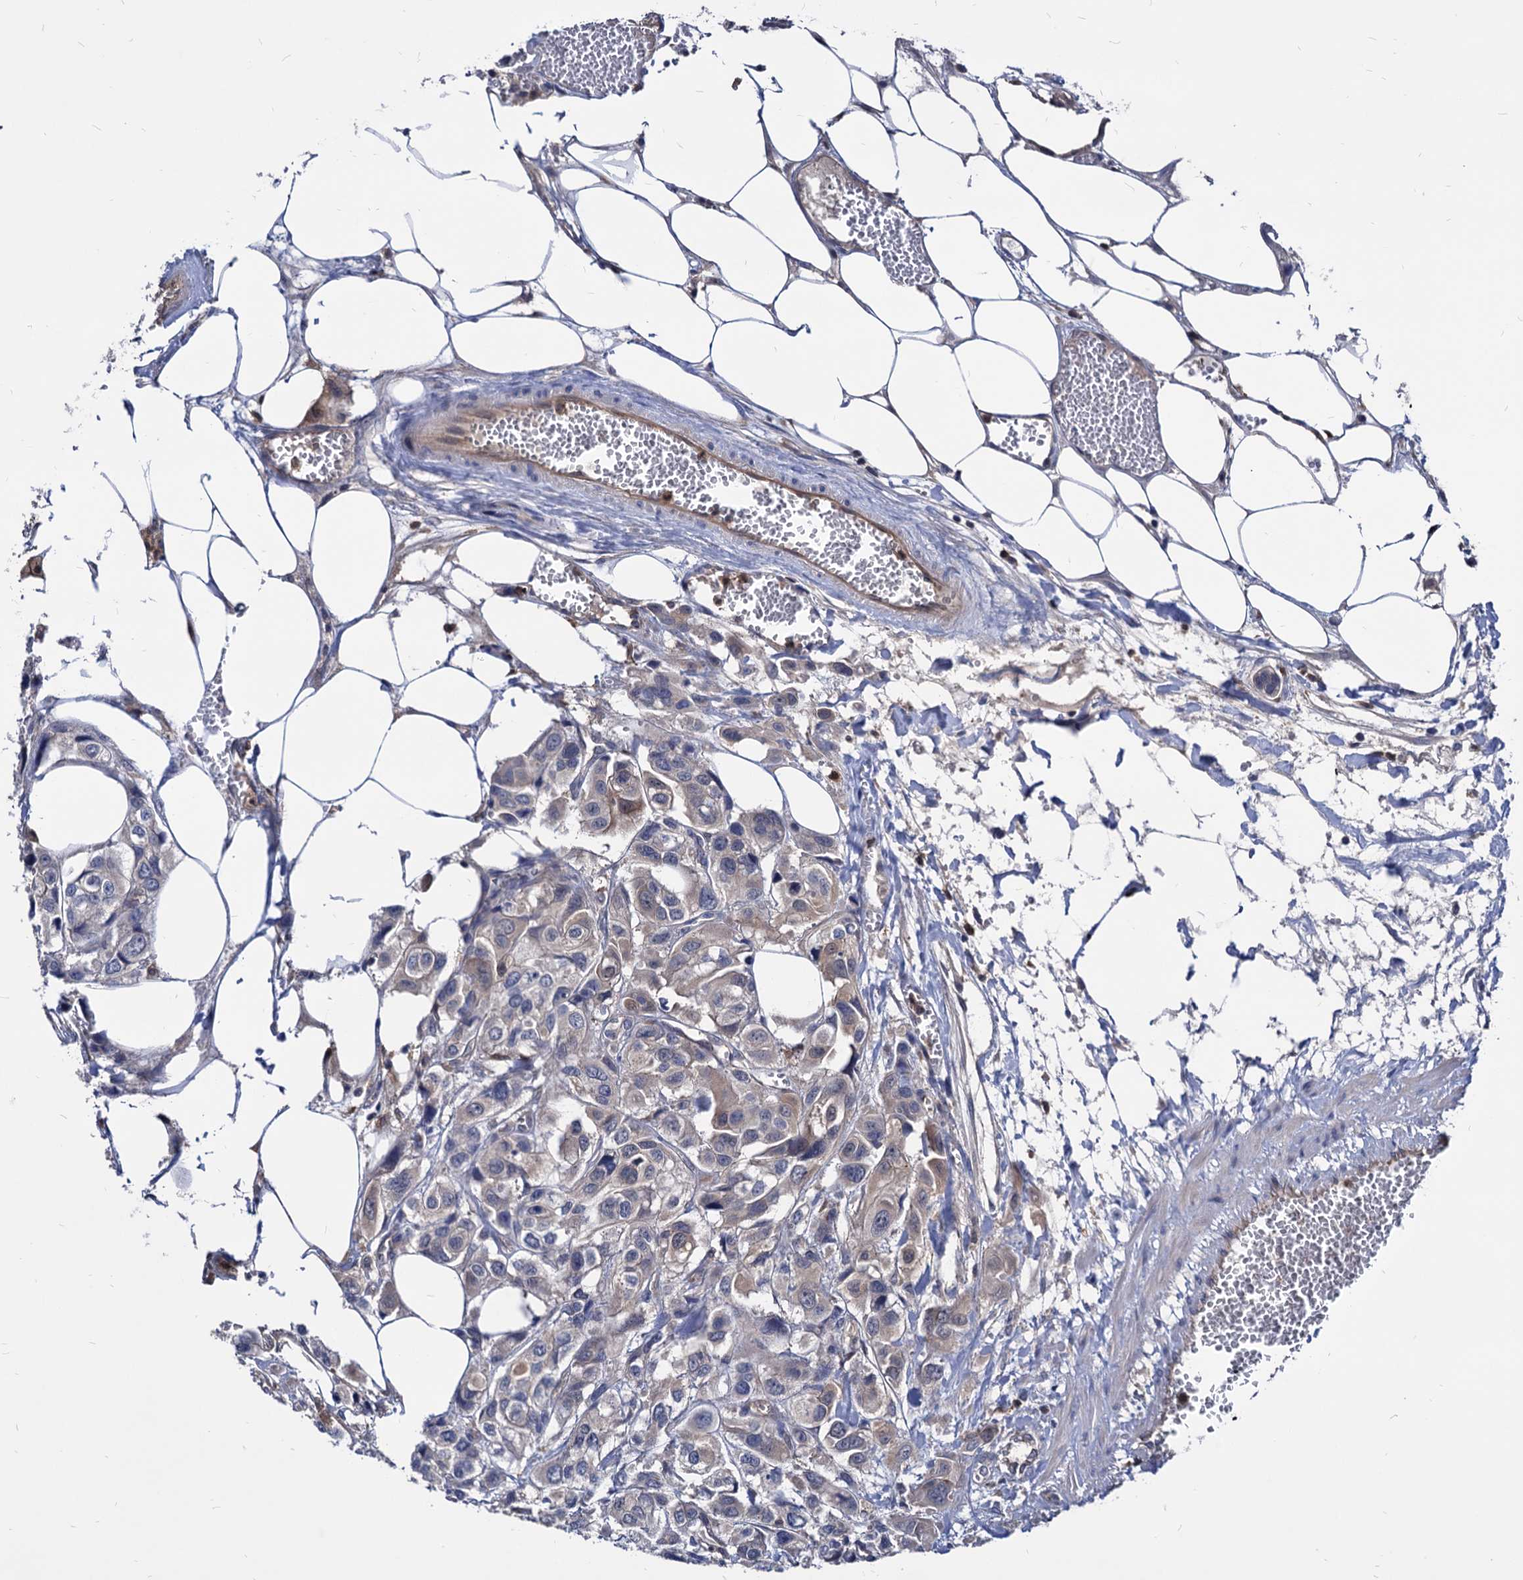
{"staining": {"intensity": "negative", "quantity": "none", "location": "none"}, "tissue": "urothelial cancer", "cell_type": "Tumor cells", "image_type": "cancer", "snomed": [{"axis": "morphology", "description": "Urothelial carcinoma, High grade"}, {"axis": "topography", "description": "Urinary bladder"}], "caption": "Tumor cells are negative for protein expression in human high-grade urothelial carcinoma. Brightfield microscopy of immunohistochemistry stained with DAB (3,3'-diaminobenzidine) (brown) and hematoxylin (blue), captured at high magnification.", "gene": "CPPED1", "patient": {"sex": "male", "age": 67}}